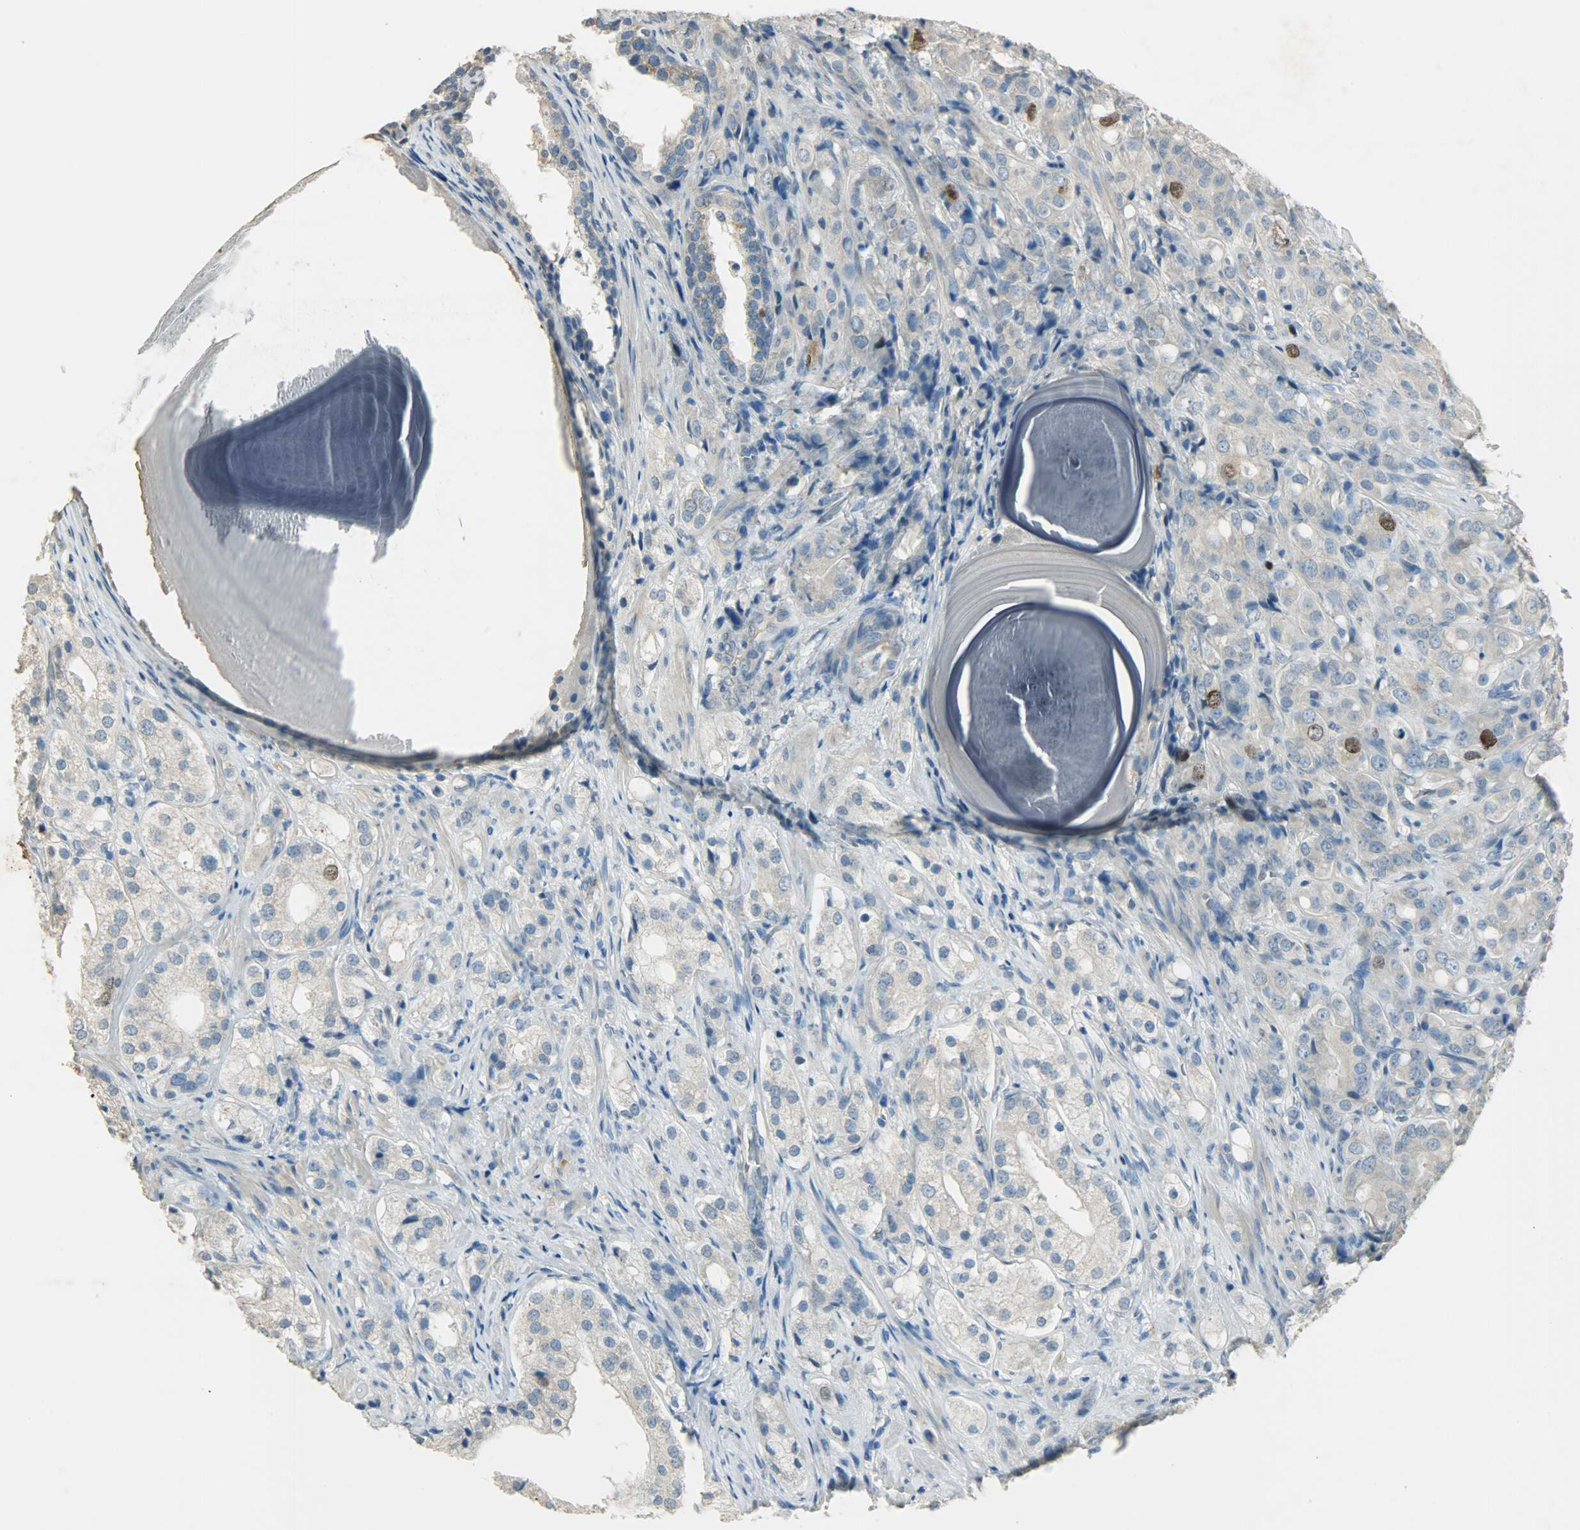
{"staining": {"intensity": "strong", "quantity": "<25%", "location": "cytoplasmic/membranous,nuclear"}, "tissue": "prostate cancer", "cell_type": "Tumor cells", "image_type": "cancer", "snomed": [{"axis": "morphology", "description": "Adenocarcinoma, High grade"}, {"axis": "topography", "description": "Prostate"}], "caption": "High-grade adenocarcinoma (prostate) was stained to show a protein in brown. There is medium levels of strong cytoplasmic/membranous and nuclear expression in about <25% of tumor cells. (brown staining indicates protein expression, while blue staining denotes nuclei).", "gene": "TPX2", "patient": {"sex": "male", "age": 68}}